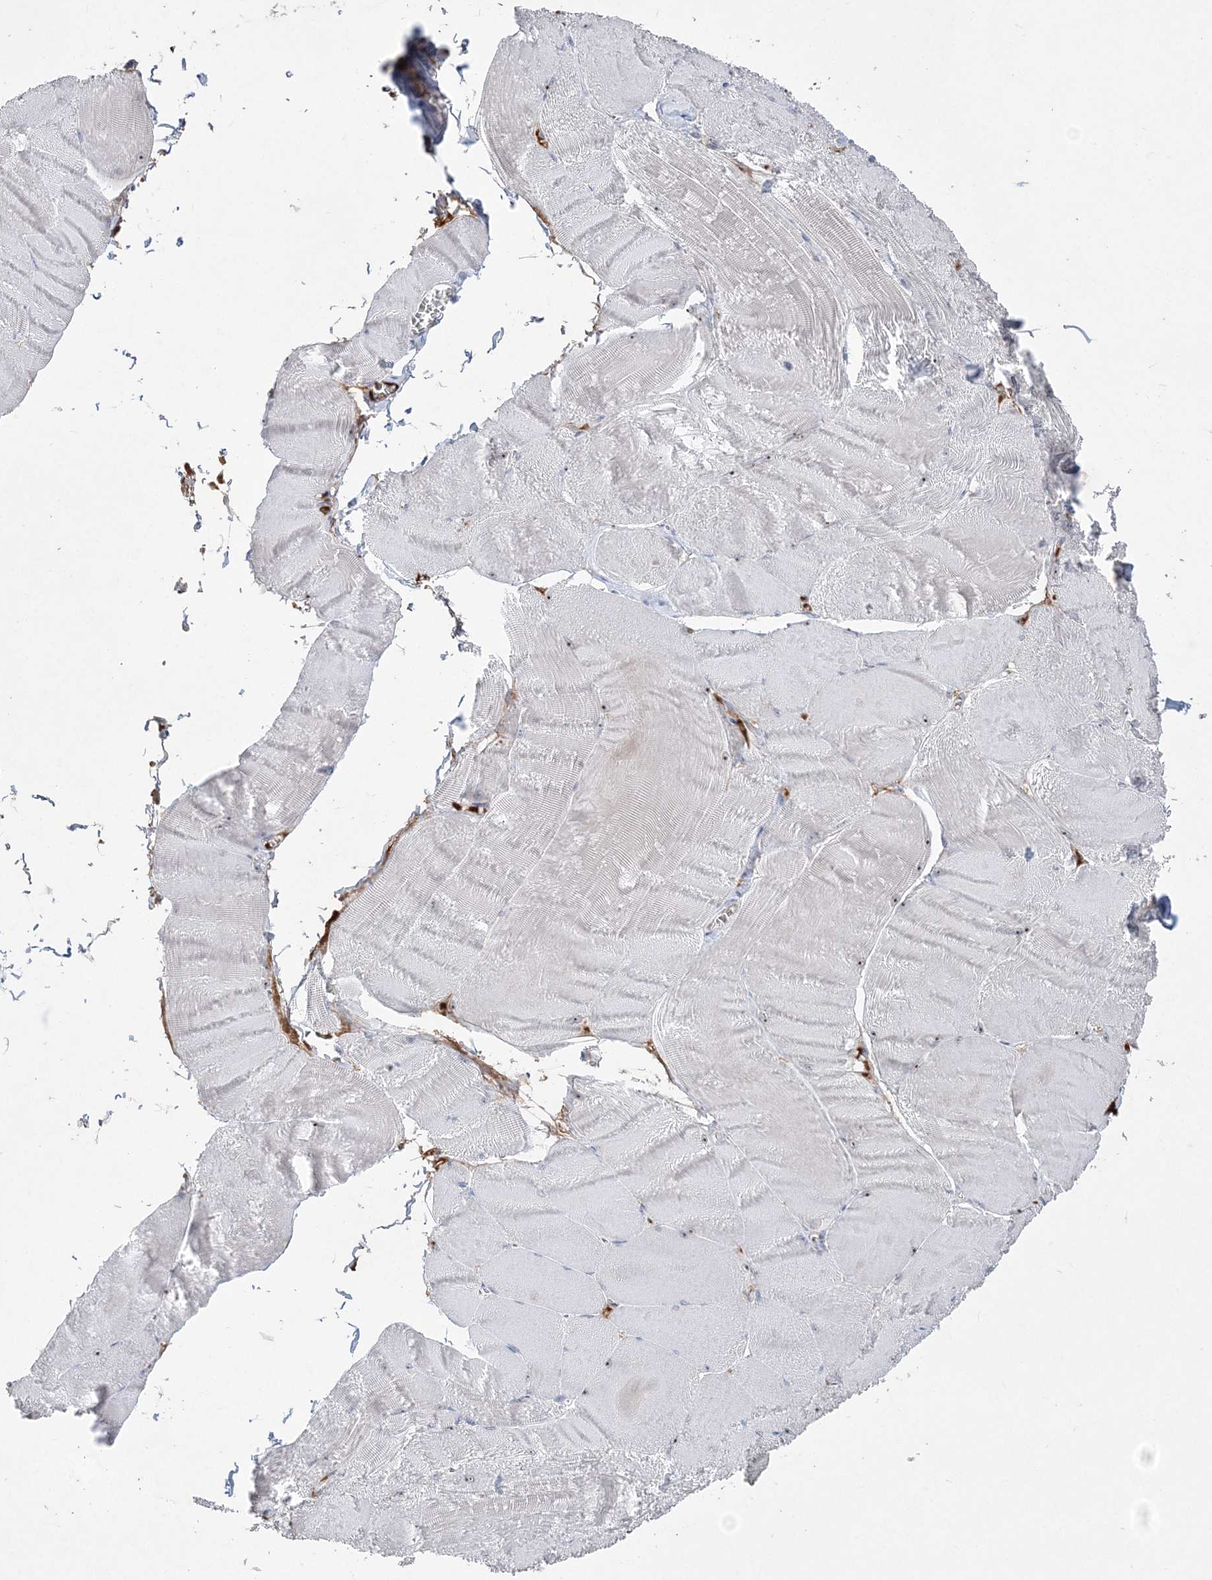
{"staining": {"intensity": "moderate", "quantity": "<25%", "location": "nuclear"}, "tissue": "skeletal muscle", "cell_type": "Myocytes", "image_type": "normal", "snomed": [{"axis": "morphology", "description": "Normal tissue, NOS"}, {"axis": "morphology", "description": "Basal cell carcinoma"}, {"axis": "topography", "description": "Skeletal muscle"}], "caption": "A low amount of moderate nuclear expression is present in approximately <25% of myocytes in benign skeletal muscle. The staining was performed using DAB to visualize the protein expression in brown, while the nuclei were stained in blue with hematoxylin (Magnification: 20x).", "gene": "NOP16", "patient": {"sex": "female", "age": 64}}